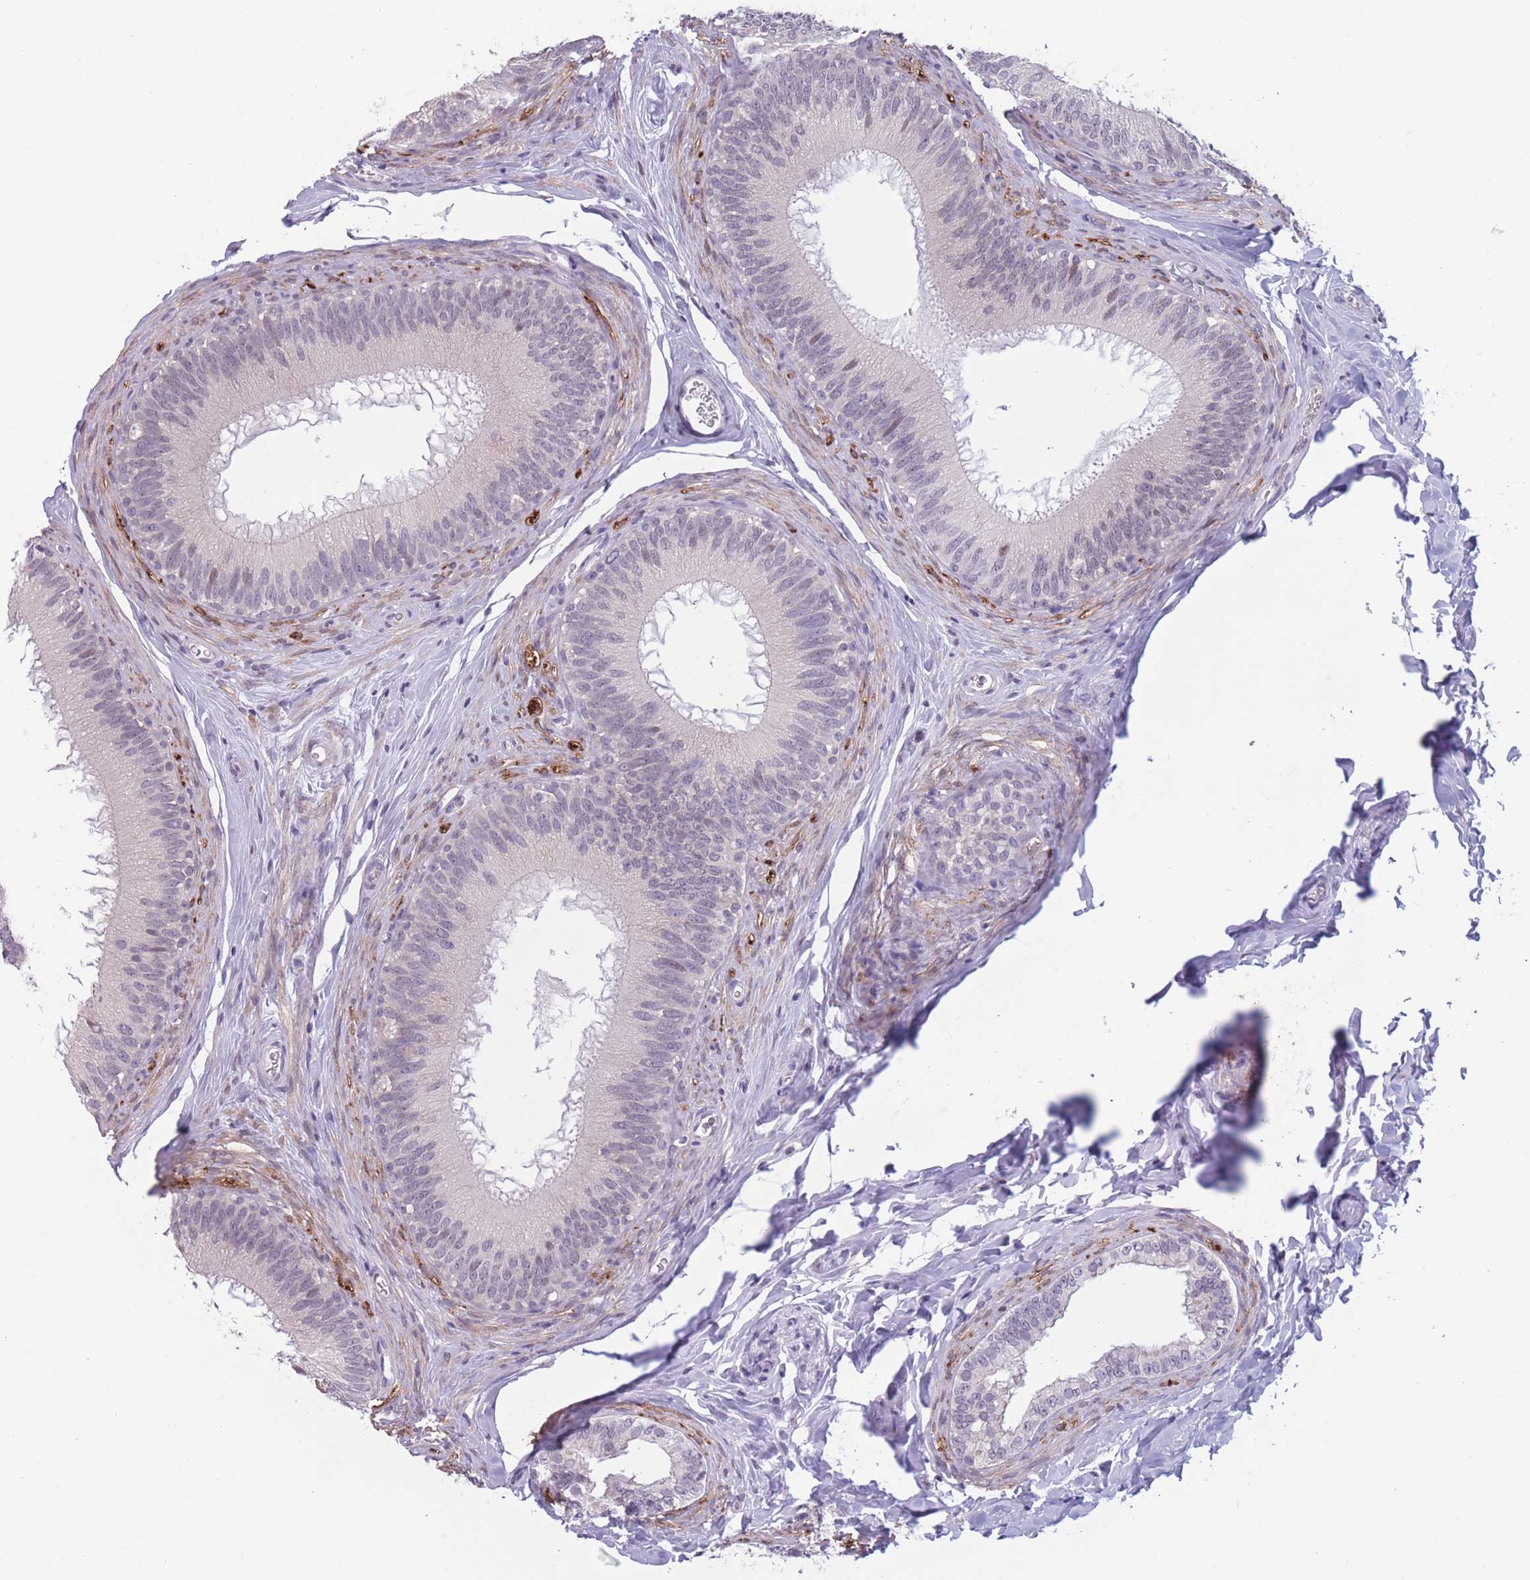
{"staining": {"intensity": "weak", "quantity": "<25%", "location": "nuclear"}, "tissue": "epididymis", "cell_type": "Glandular cells", "image_type": "normal", "snomed": [{"axis": "morphology", "description": "Normal tissue, NOS"}, {"axis": "topography", "description": "Epididymis"}], "caption": "Glandular cells show no significant protein expression in benign epididymis. (DAB immunohistochemistry (IHC), high magnification).", "gene": "PODXL", "patient": {"sex": "male", "age": 38}}